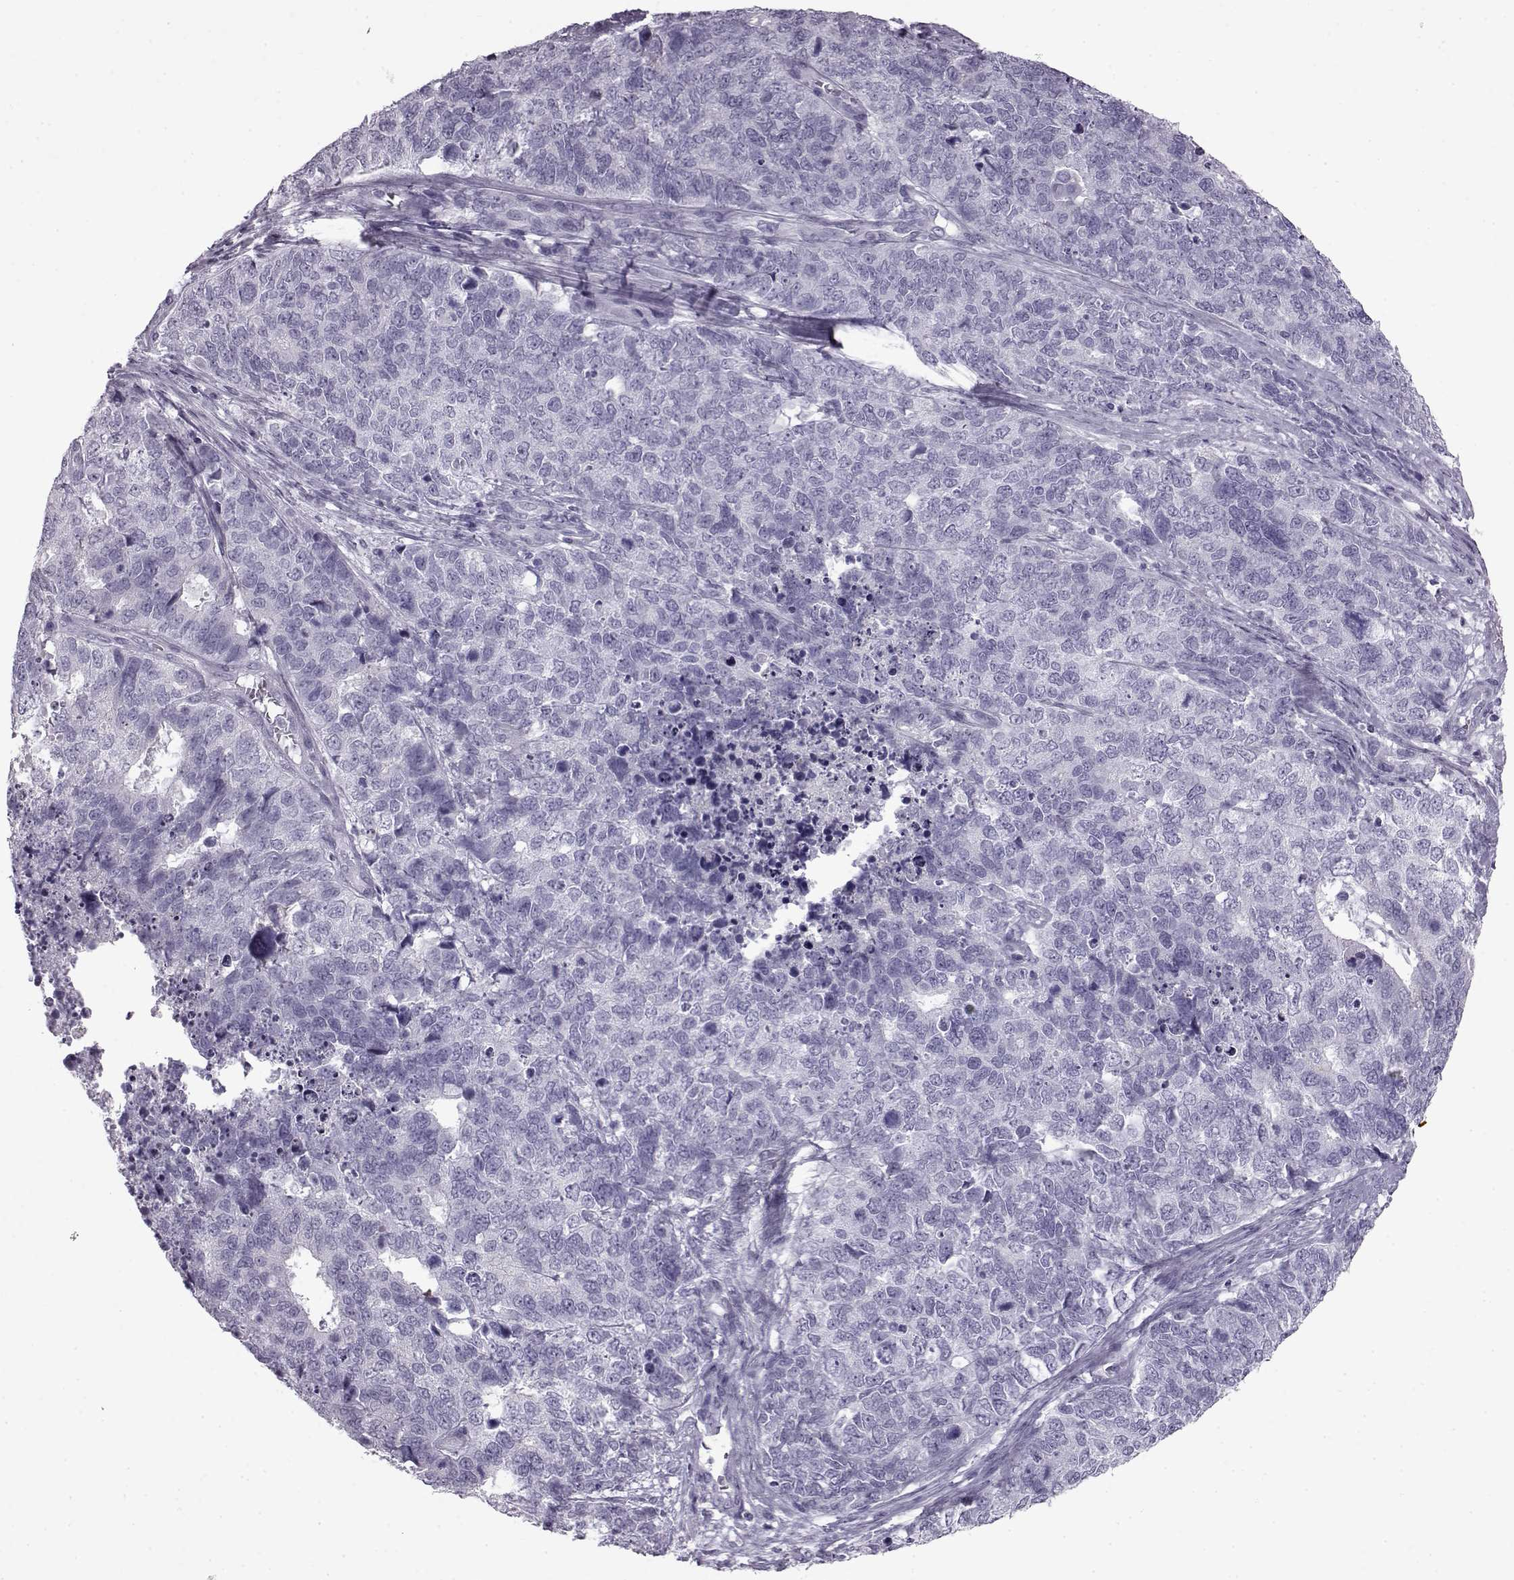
{"staining": {"intensity": "negative", "quantity": "none", "location": "none"}, "tissue": "cervical cancer", "cell_type": "Tumor cells", "image_type": "cancer", "snomed": [{"axis": "morphology", "description": "Squamous cell carcinoma, NOS"}, {"axis": "topography", "description": "Cervix"}], "caption": "Micrograph shows no significant protein expression in tumor cells of cervical cancer. The staining is performed using DAB brown chromogen with nuclei counter-stained in using hematoxylin.", "gene": "SLC28A2", "patient": {"sex": "female", "age": 63}}